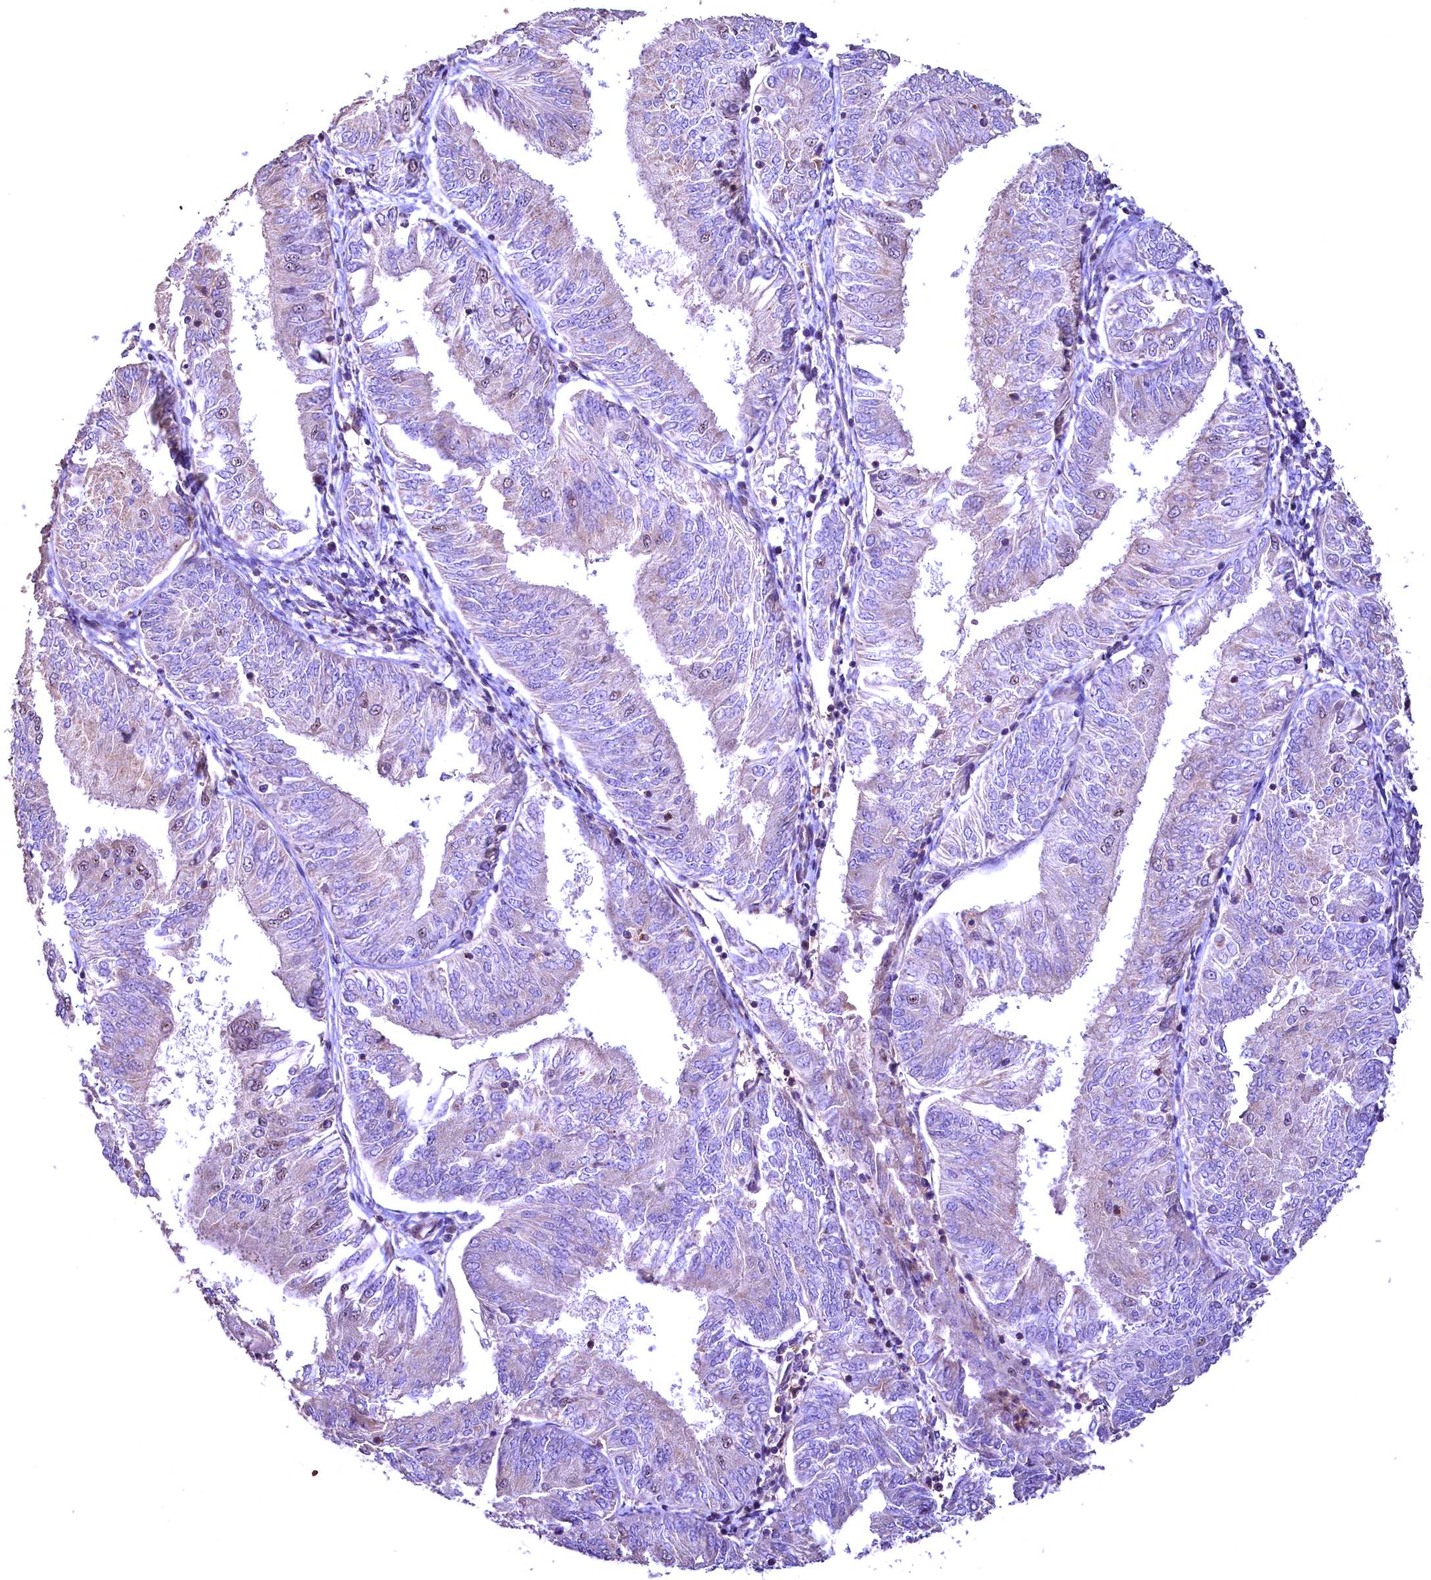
{"staining": {"intensity": "weak", "quantity": "<25%", "location": "nuclear"}, "tissue": "endometrial cancer", "cell_type": "Tumor cells", "image_type": "cancer", "snomed": [{"axis": "morphology", "description": "Adenocarcinoma, NOS"}, {"axis": "topography", "description": "Endometrium"}], "caption": "Adenocarcinoma (endometrial) was stained to show a protein in brown. There is no significant positivity in tumor cells.", "gene": "FUZ", "patient": {"sex": "female", "age": 58}}